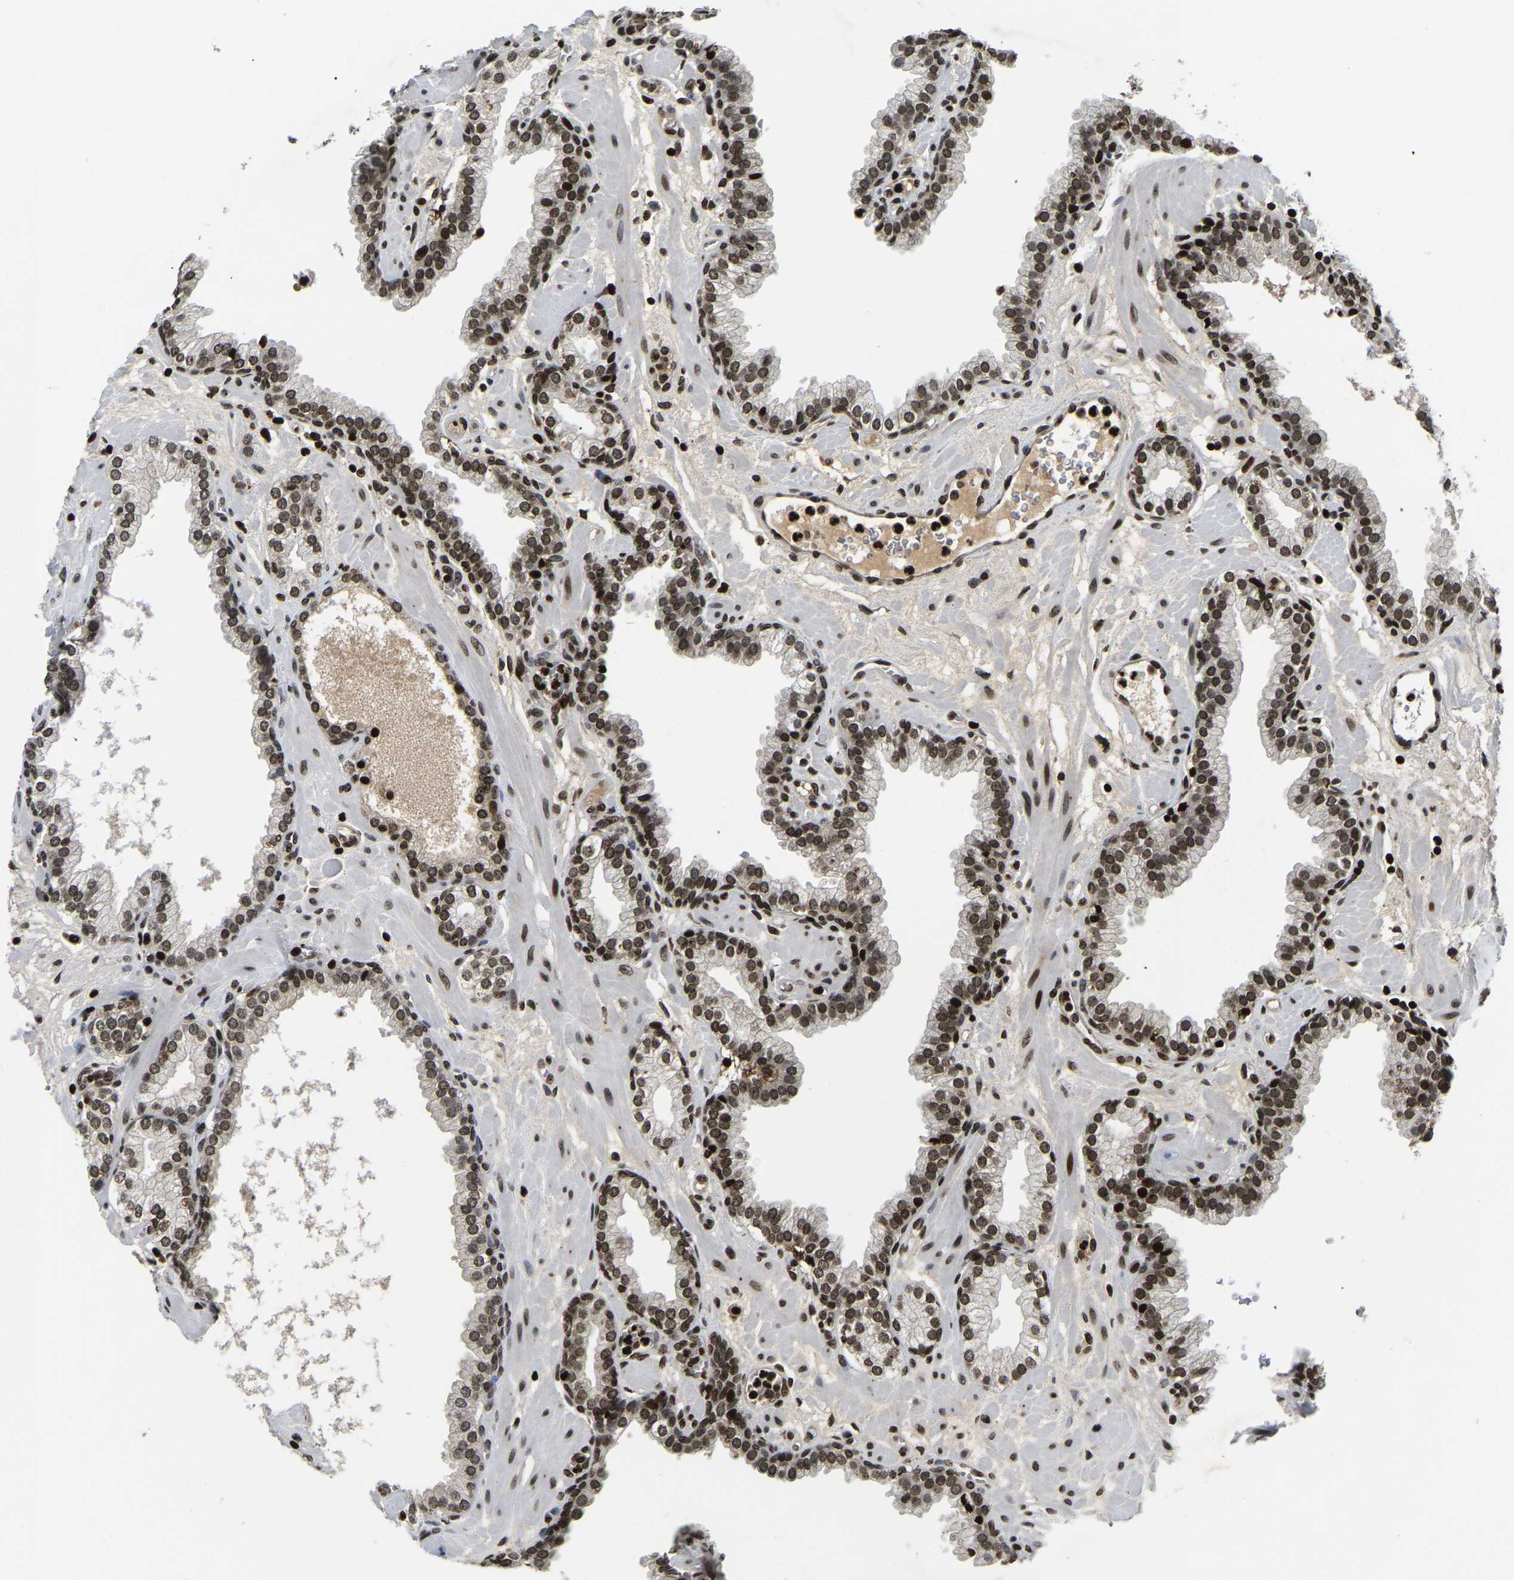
{"staining": {"intensity": "strong", "quantity": ">75%", "location": "nuclear"}, "tissue": "prostate", "cell_type": "Glandular cells", "image_type": "normal", "snomed": [{"axis": "morphology", "description": "Normal tissue, NOS"}, {"axis": "morphology", "description": "Urothelial carcinoma, Low grade"}, {"axis": "topography", "description": "Urinary bladder"}, {"axis": "topography", "description": "Prostate"}], "caption": "Immunohistochemical staining of normal human prostate shows strong nuclear protein staining in about >75% of glandular cells.", "gene": "LRRC61", "patient": {"sex": "male", "age": 60}}